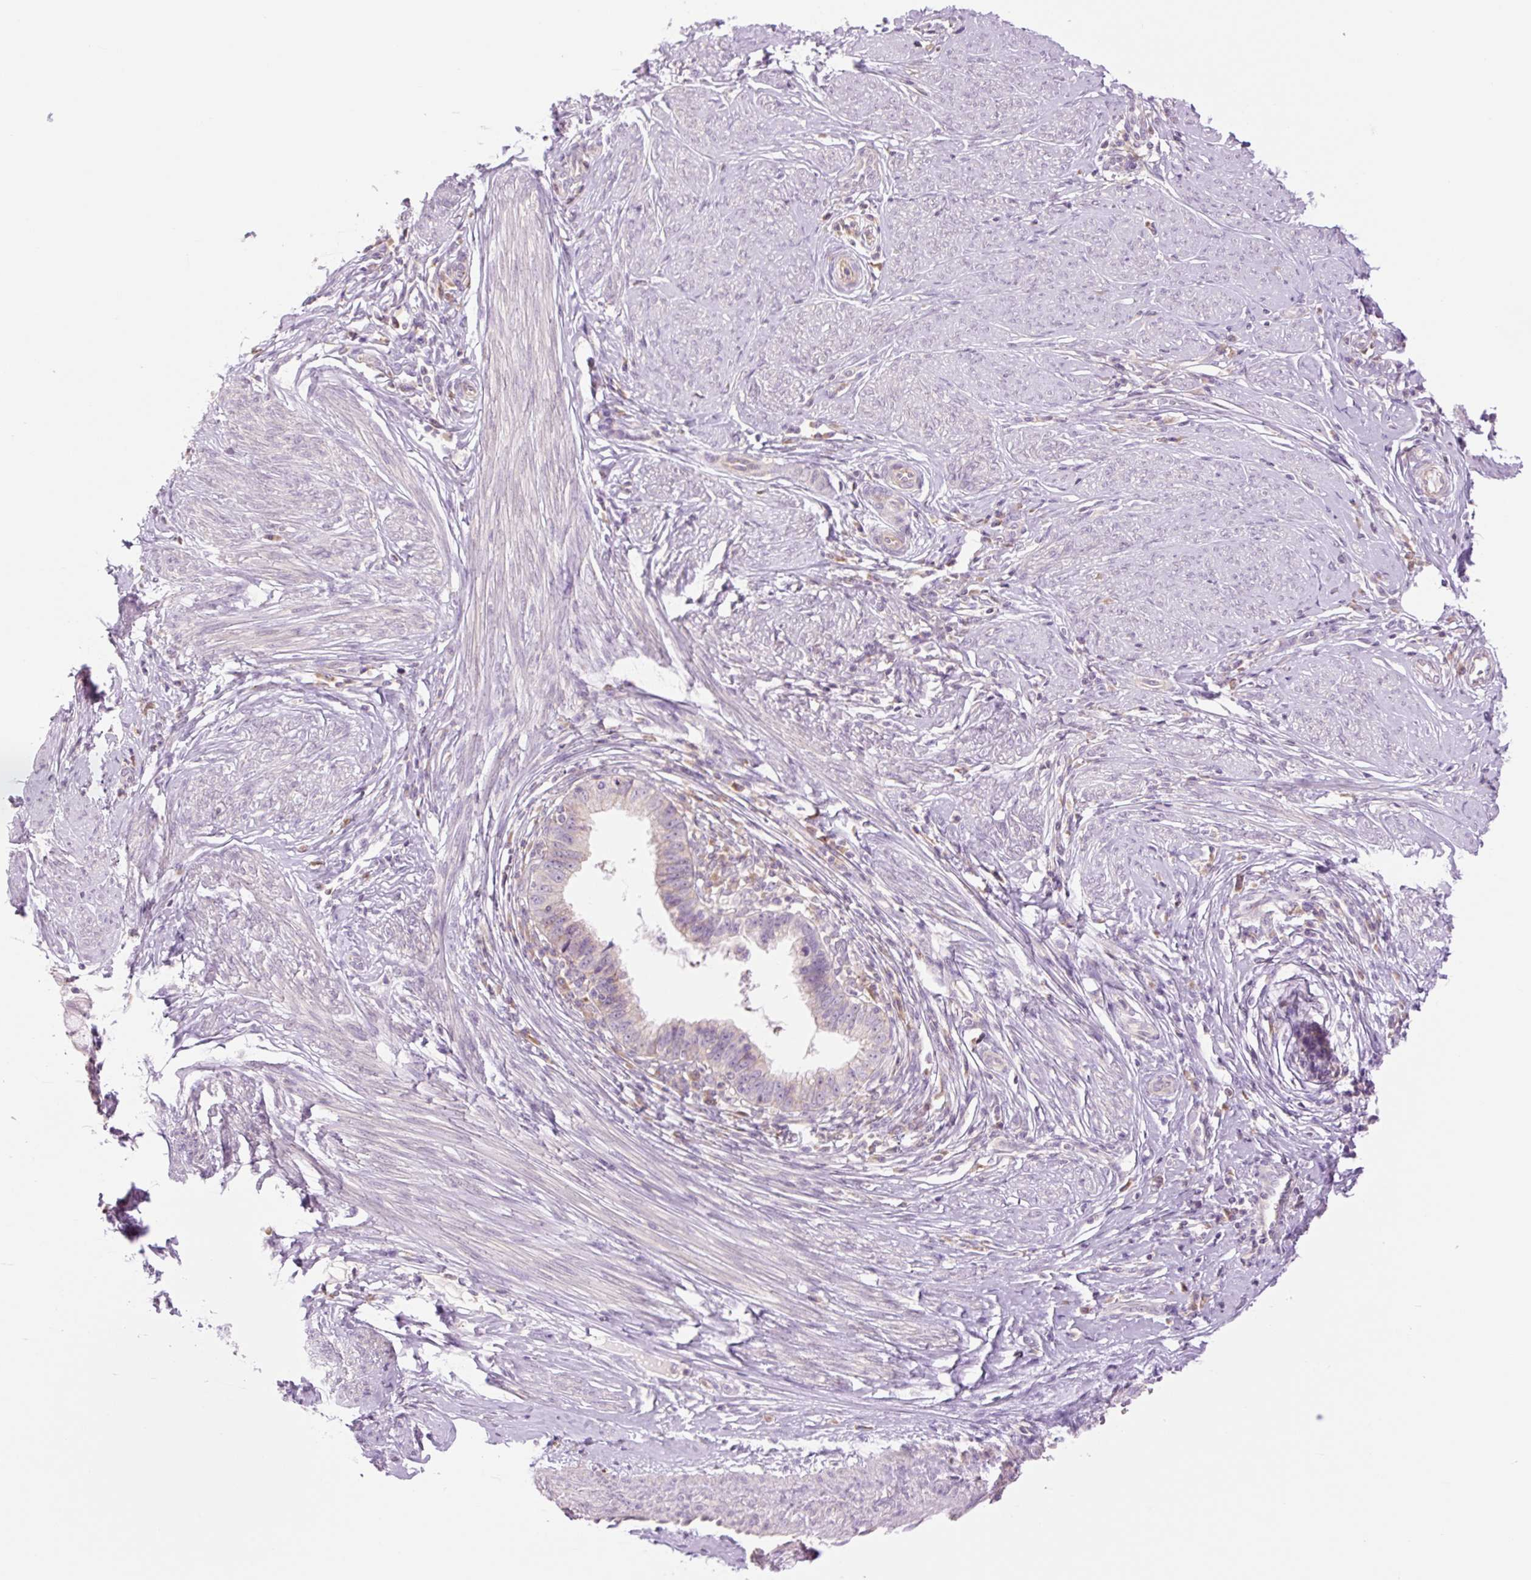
{"staining": {"intensity": "negative", "quantity": "none", "location": "none"}, "tissue": "cervical cancer", "cell_type": "Tumor cells", "image_type": "cancer", "snomed": [{"axis": "morphology", "description": "Adenocarcinoma, NOS"}, {"axis": "topography", "description": "Cervix"}], "caption": "Tumor cells show no significant expression in cervical cancer. (DAB (3,3'-diaminobenzidine) IHC with hematoxylin counter stain).", "gene": "GRID2", "patient": {"sex": "female", "age": 36}}